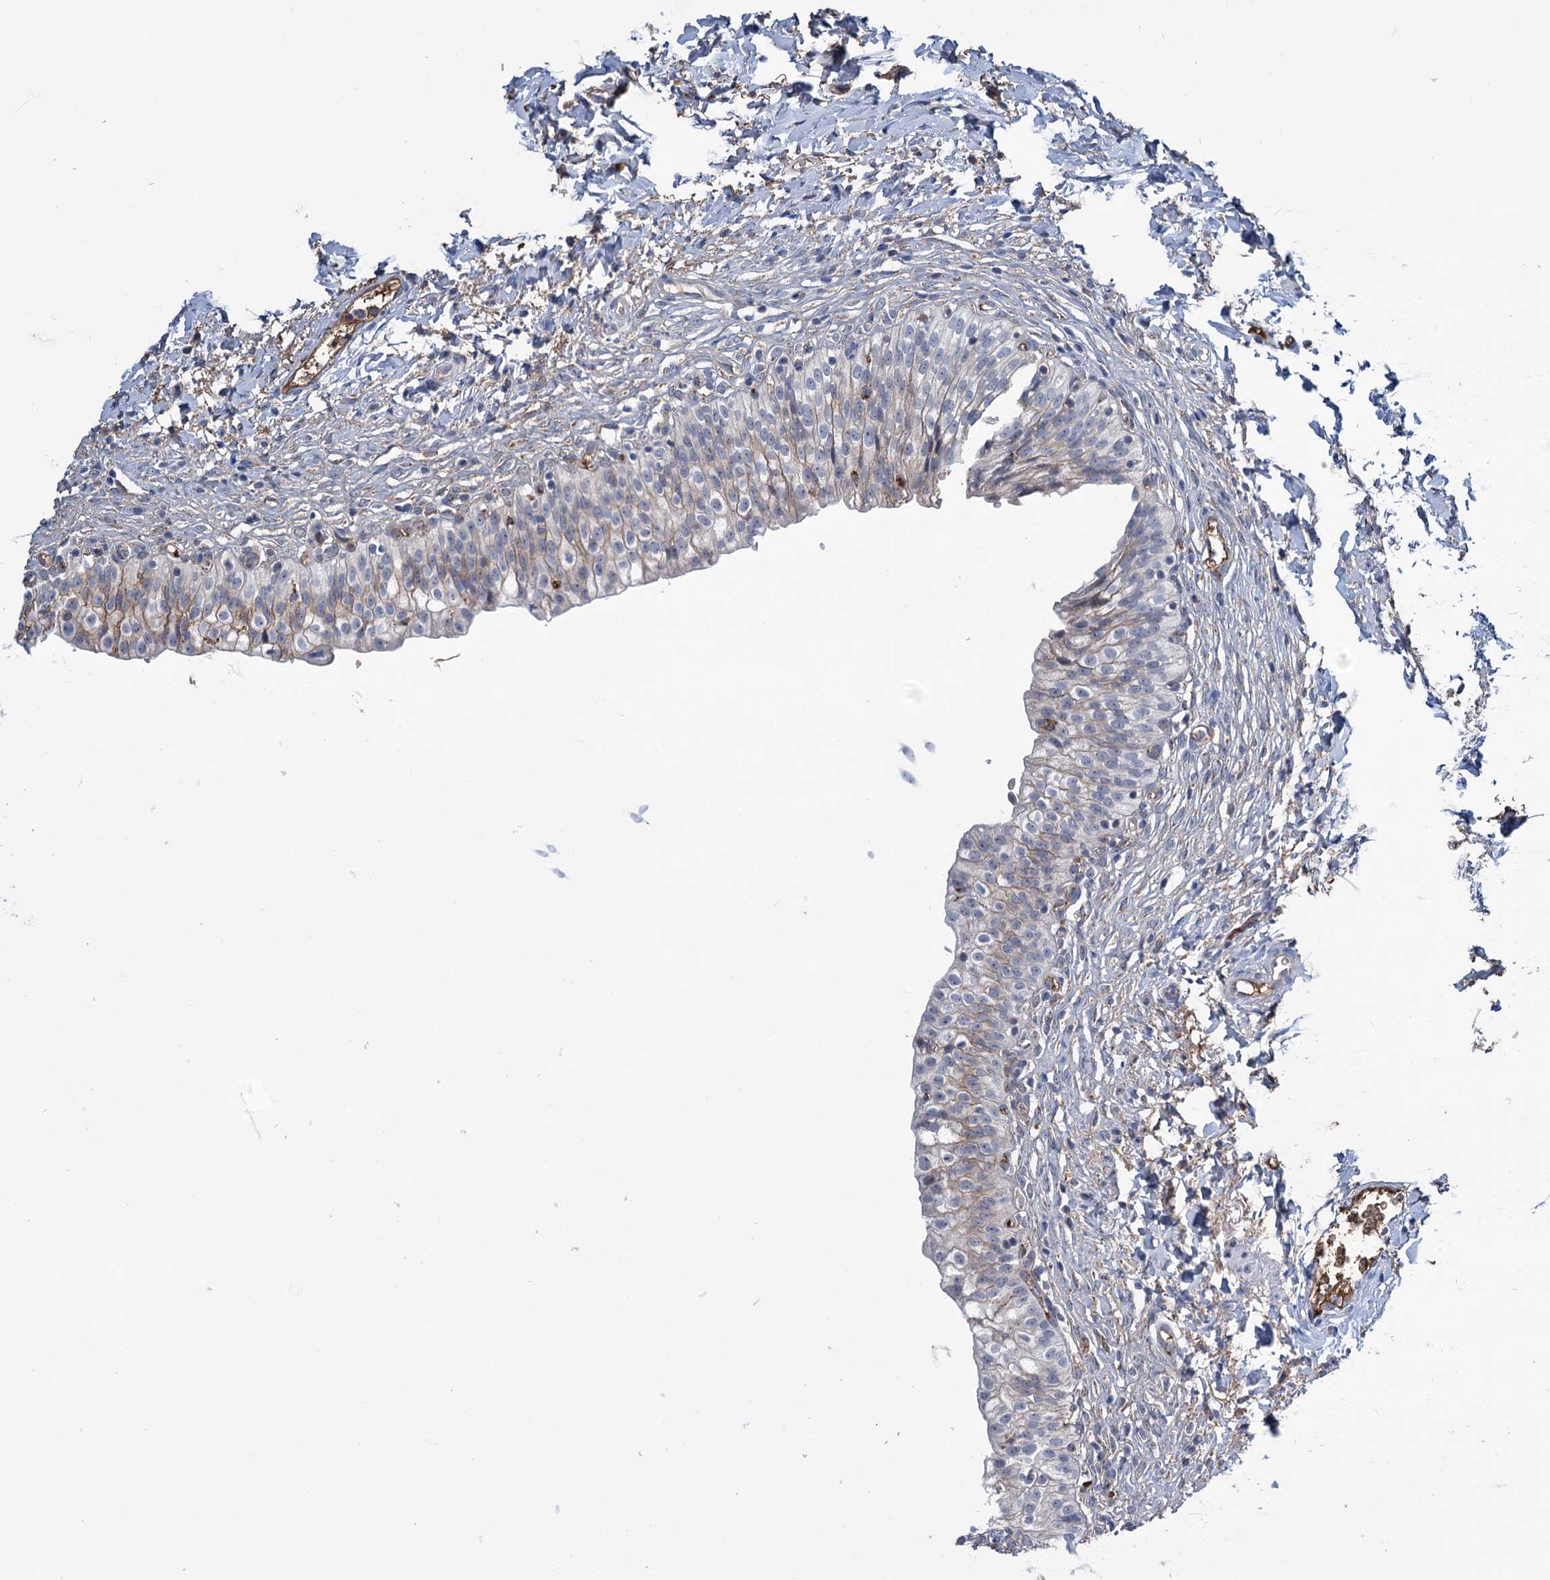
{"staining": {"intensity": "moderate", "quantity": "<25%", "location": "cytoplasmic/membranous"}, "tissue": "urinary bladder", "cell_type": "Urothelial cells", "image_type": "normal", "snomed": [{"axis": "morphology", "description": "Normal tissue, NOS"}, {"axis": "topography", "description": "Urinary bladder"}], "caption": "The micrograph reveals immunohistochemical staining of normal urinary bladder. There is moderate cytoplasmic/membranous positivity is seen in approximately <25% of urothelial cells. (DAB IHC with brightfield microscopy, high magnification).", "gene": "LPIN1", "patient": {"sex": "male", "age": 55}}